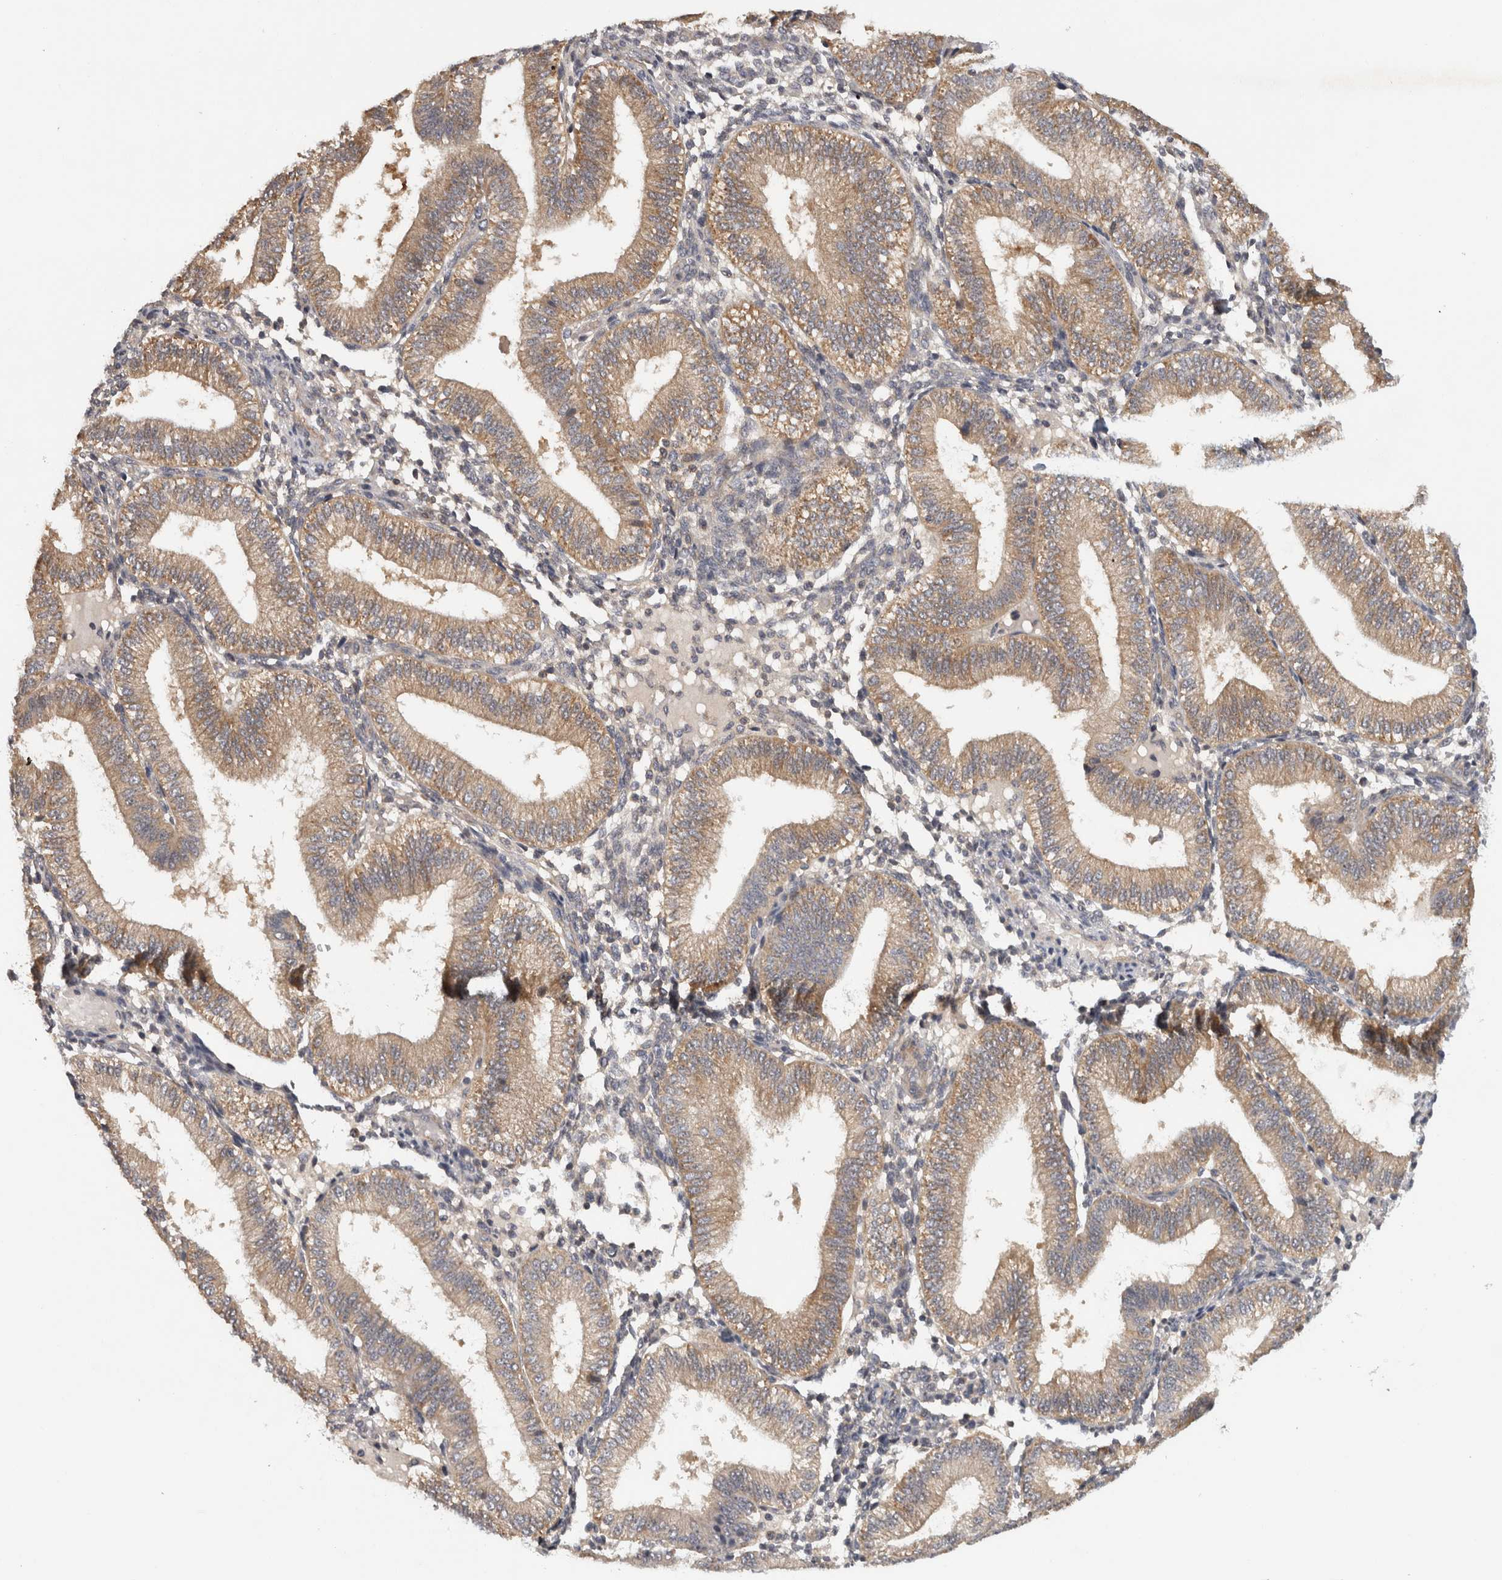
{"staining": {"intensity": "negative", "quantity": "none", "location": "none"}, "tissue": "endometrium", "cell_type": "Cells in endometrial stroma", "image_type": "normal", "snomed": [{"axis": "morphology", "description": "Normal tissue, NOS"}, {"axis": "topography", "description": "Endometrium"}], "caption": "Micrograph shows no significant protein staining in cells in endometrial stroma of normal endometrium.", "gene": "ACAT2", "patient": {"sex": "female", "age": 39}}